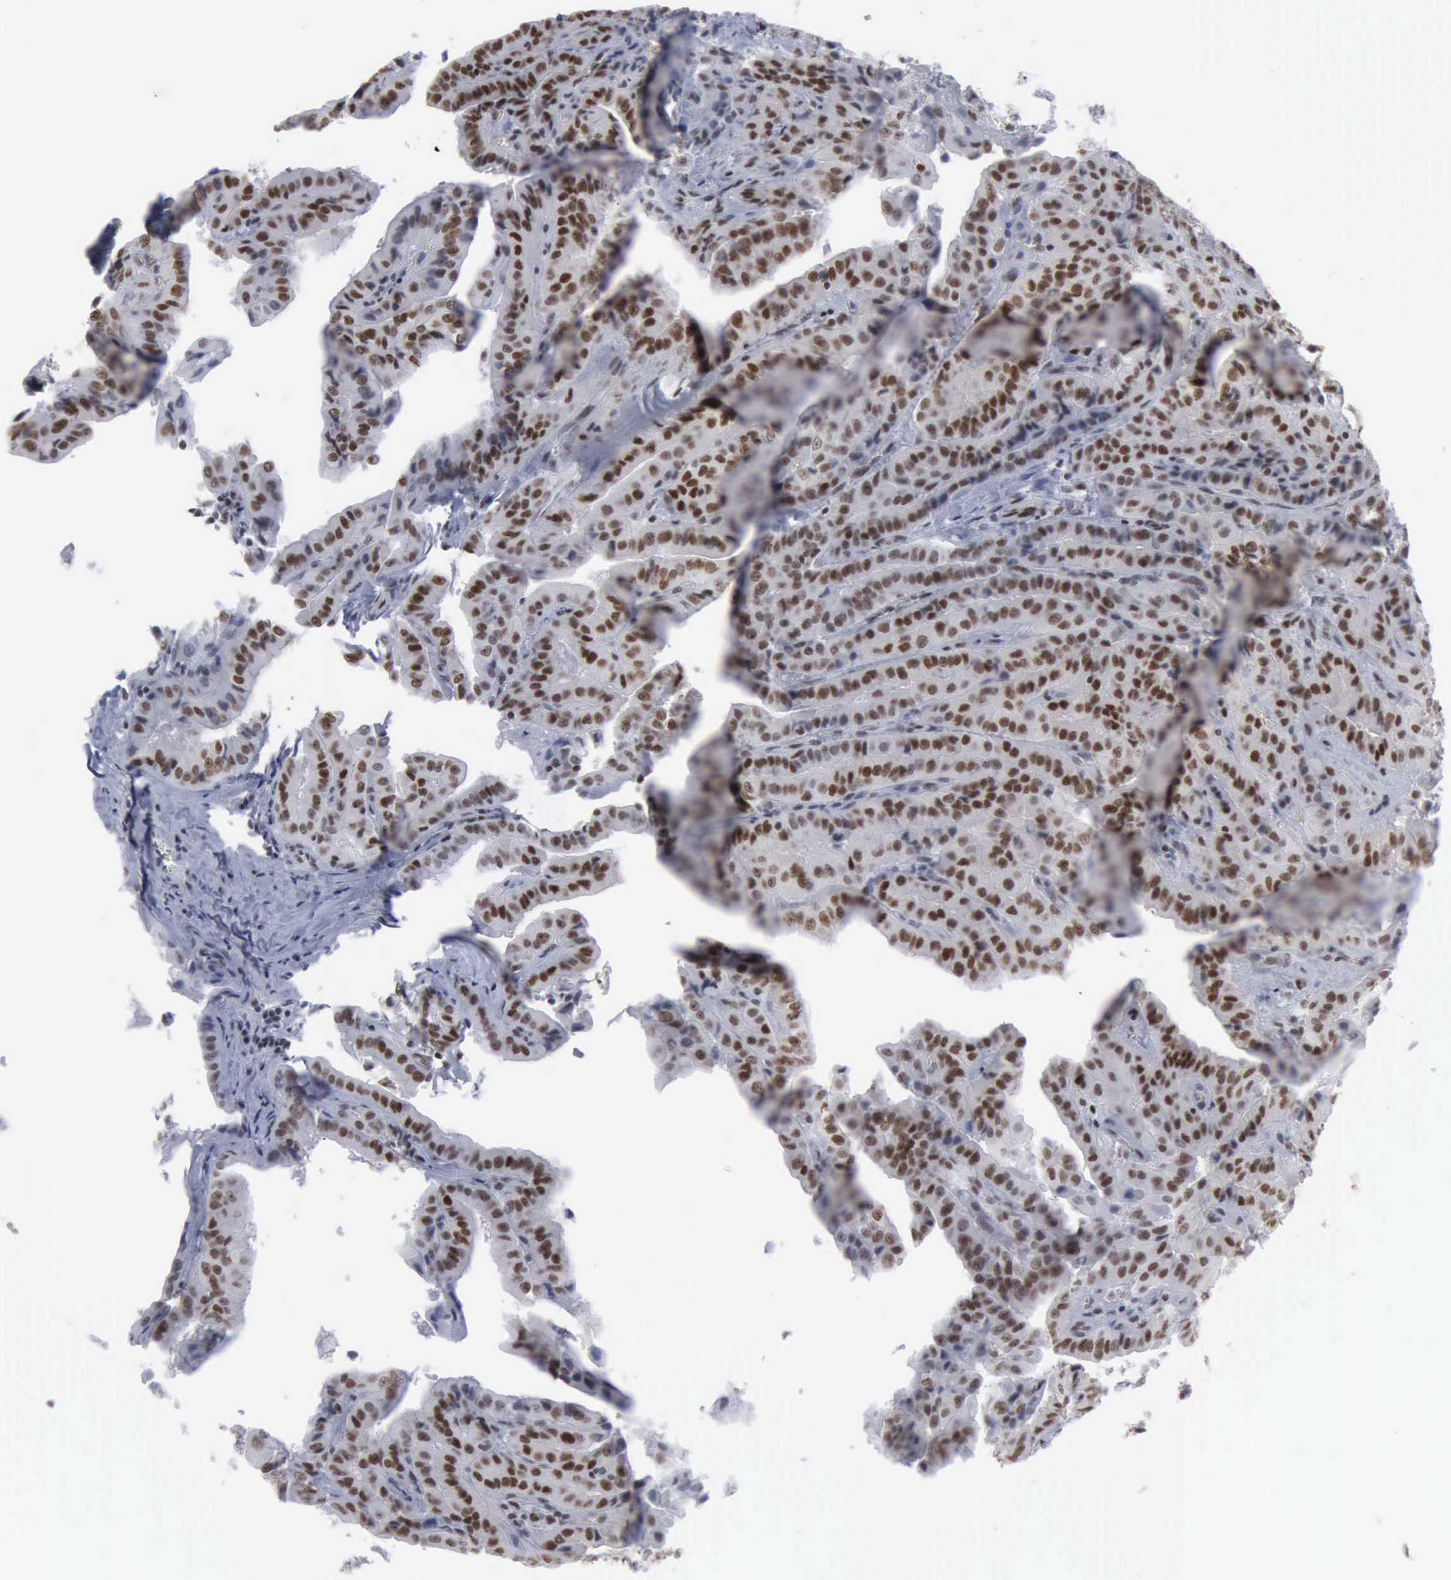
{"staining": {"intensity": "strong", "quantity": ">75%", "location": "nuclear"}, "tissue": "thyroid cancer", "cell_type": "Tumor cells", "image_type": "cancer", "snomed": [{"axis": "morphology", "description": "Papillary adenocarcinoma, NOS"}, {"axis": "topography", "description": "Thyroid gland"}], "caption": "Thyroid cancer (papillary adenocarcinoma) stained for a protein displays strong nuclear positivity in tumor cells. (IHC, brightfield microscopy, high magnification).", "gene": "XPA", "patient": {"sex": "female", "age": 71}}